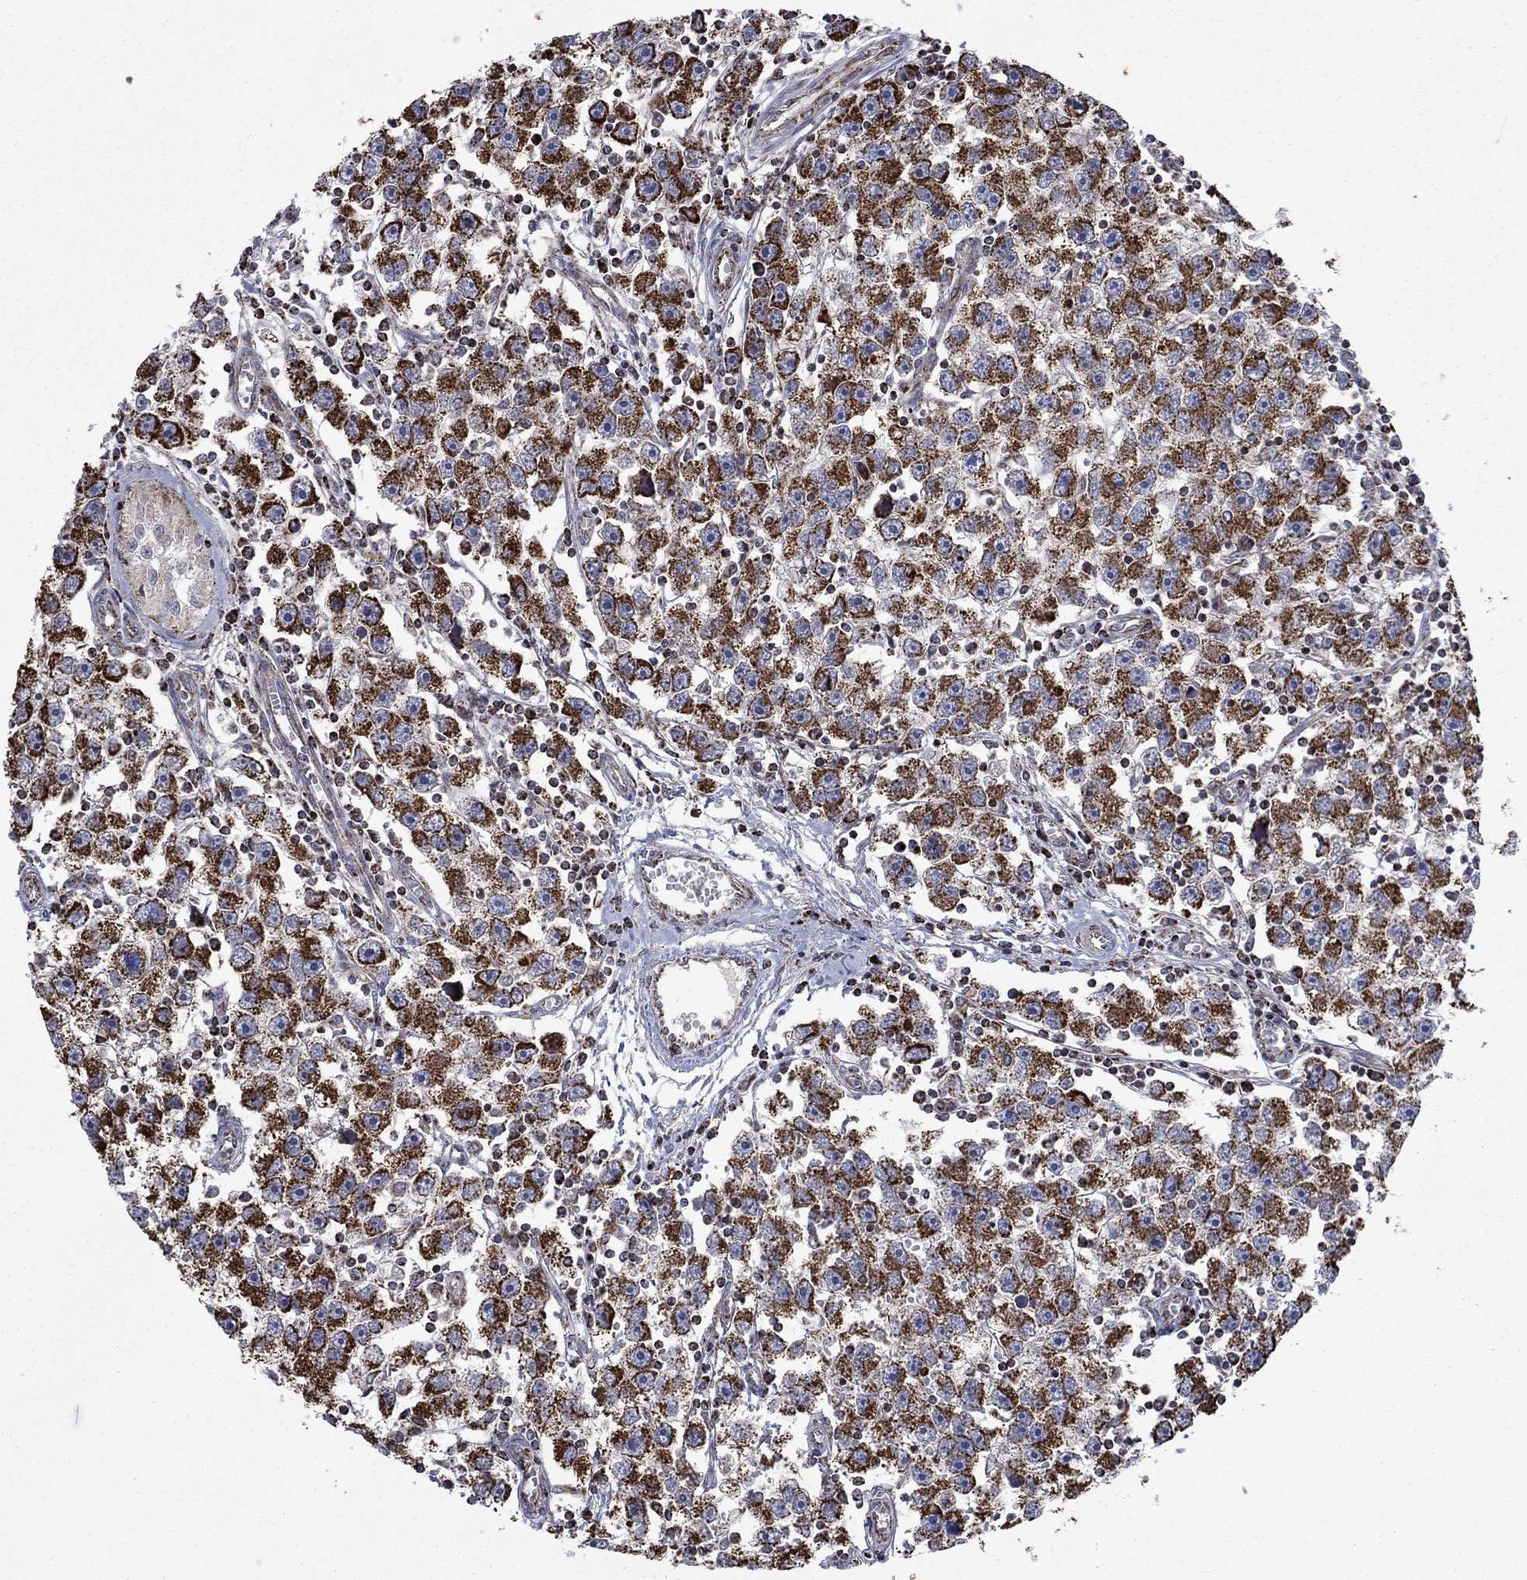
{"staining": {"intensity": "strong", "quantity": ">75%", "location": "cytoplasmic/membranous"}, "tissue": "testis cancer", "cell_type": "Tumor cells", "image_type": "cancer", "snomed": [{"axis": "morphology", "description": "Seminoma, NOS"}, {"axis": "topography", "description": "Testis"}], "caption": "Protein analysis of testis cancer (seminoma) tissue exhibits strong cytoplasmic/membranous staining in about >75% of tumor cells. The staining was performed using DAB, with brown indicating positive protein expression. Nuclei are stained blue with hematoxylin.", "gene": "MOAP1", "patient": {"sex": "male", "age": 30}}